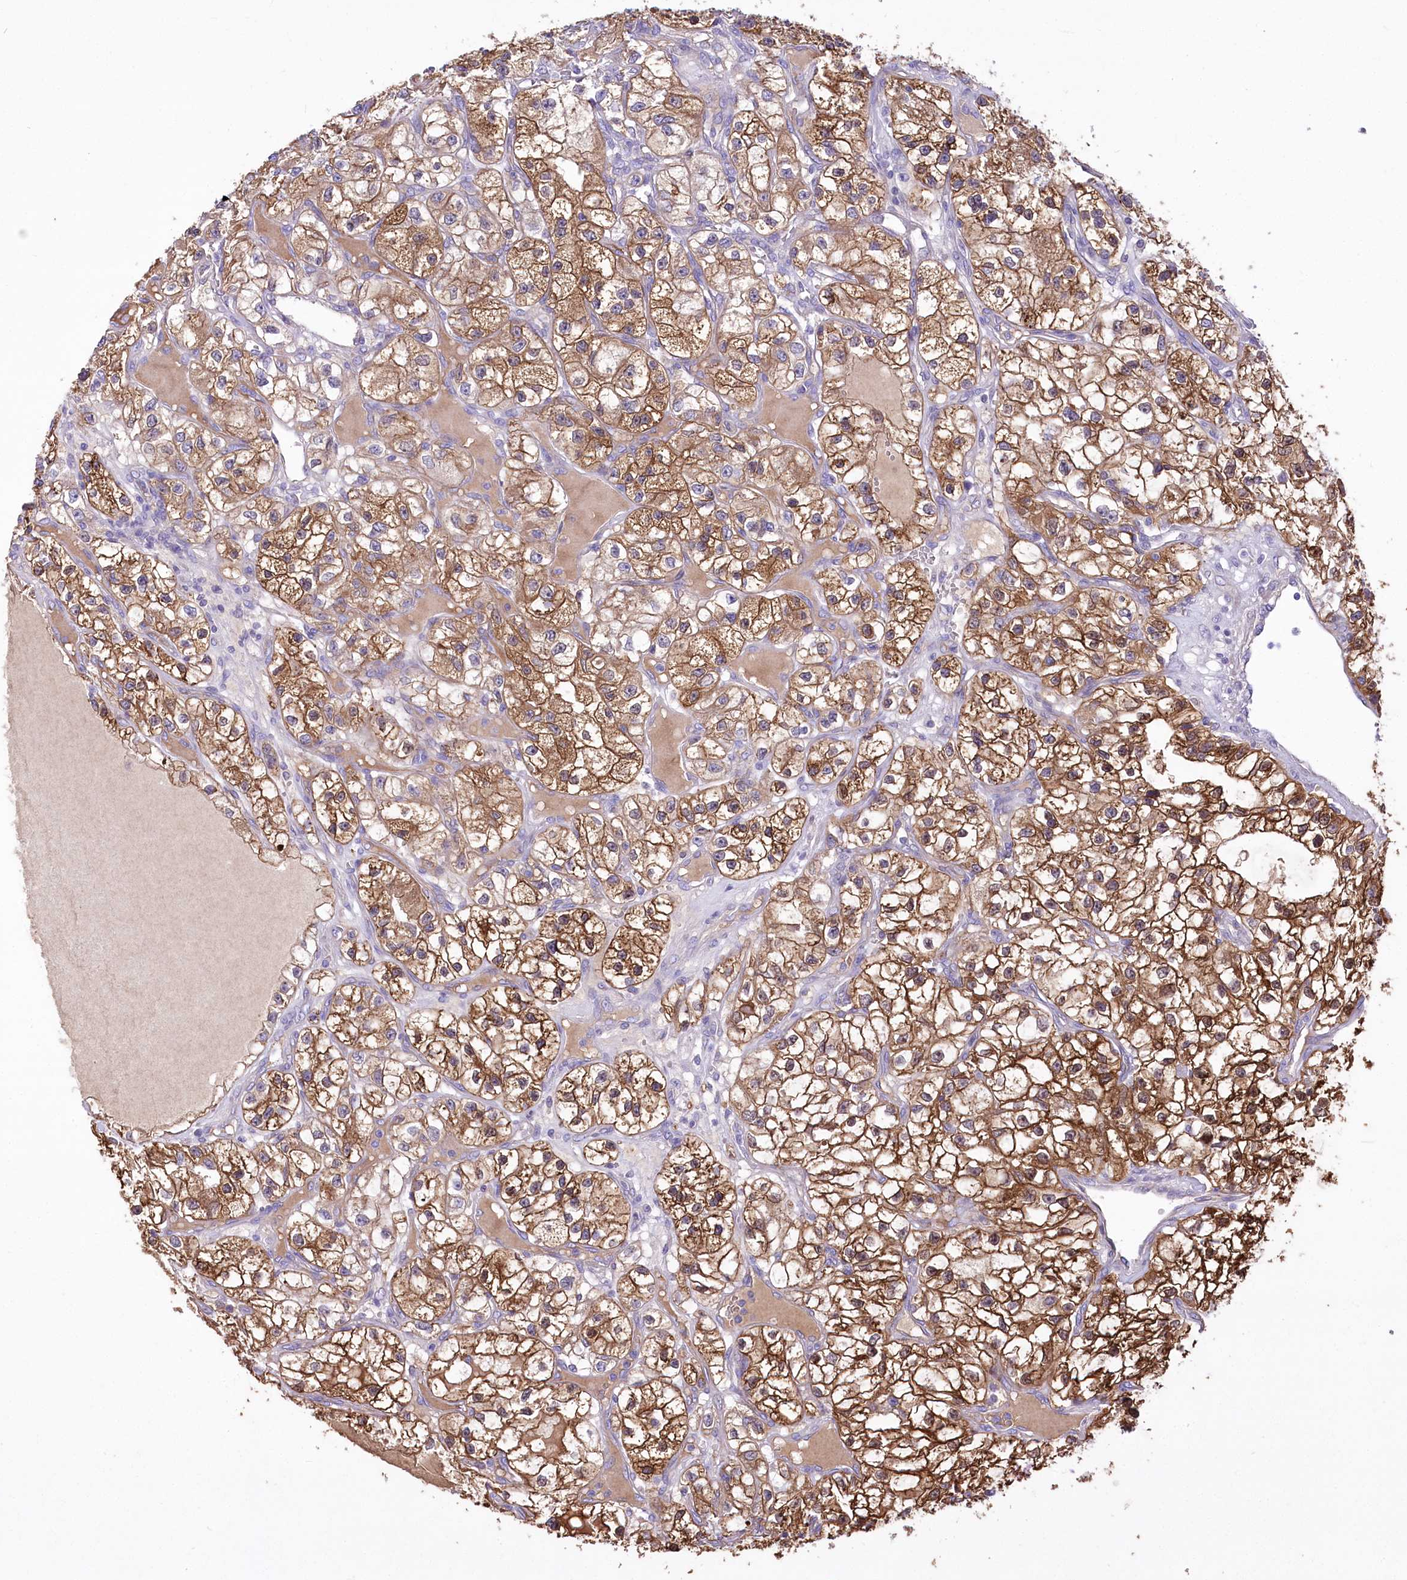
{"staining": {"intensity": "moderate", "quantity": ">75%", "location": "cytoplasmic/membranous"}, "tissue": "renal cancer", "cell_type": "Tumor cells", "image_type": "cancer", "snomed": [{"axis": "morphology", "description": "Adenocarcinoma, NOS"}, {"axis": "topography", "description": "Kidney"}], "caption": "IHC staining of renal cancer (adenocarcinoma), which reveals medium levels of moderate cytoplasmic/membranous positivity in about >75% of tumor cells indicating moderate cytoplasmic/membranous protein expression. The staining was performed using DAB (brown) for protein detection and nuclei were counterstained in hematoxylin (blue).", "gene": "CEP164", "patient": {"sex": "female", "age": 57}}